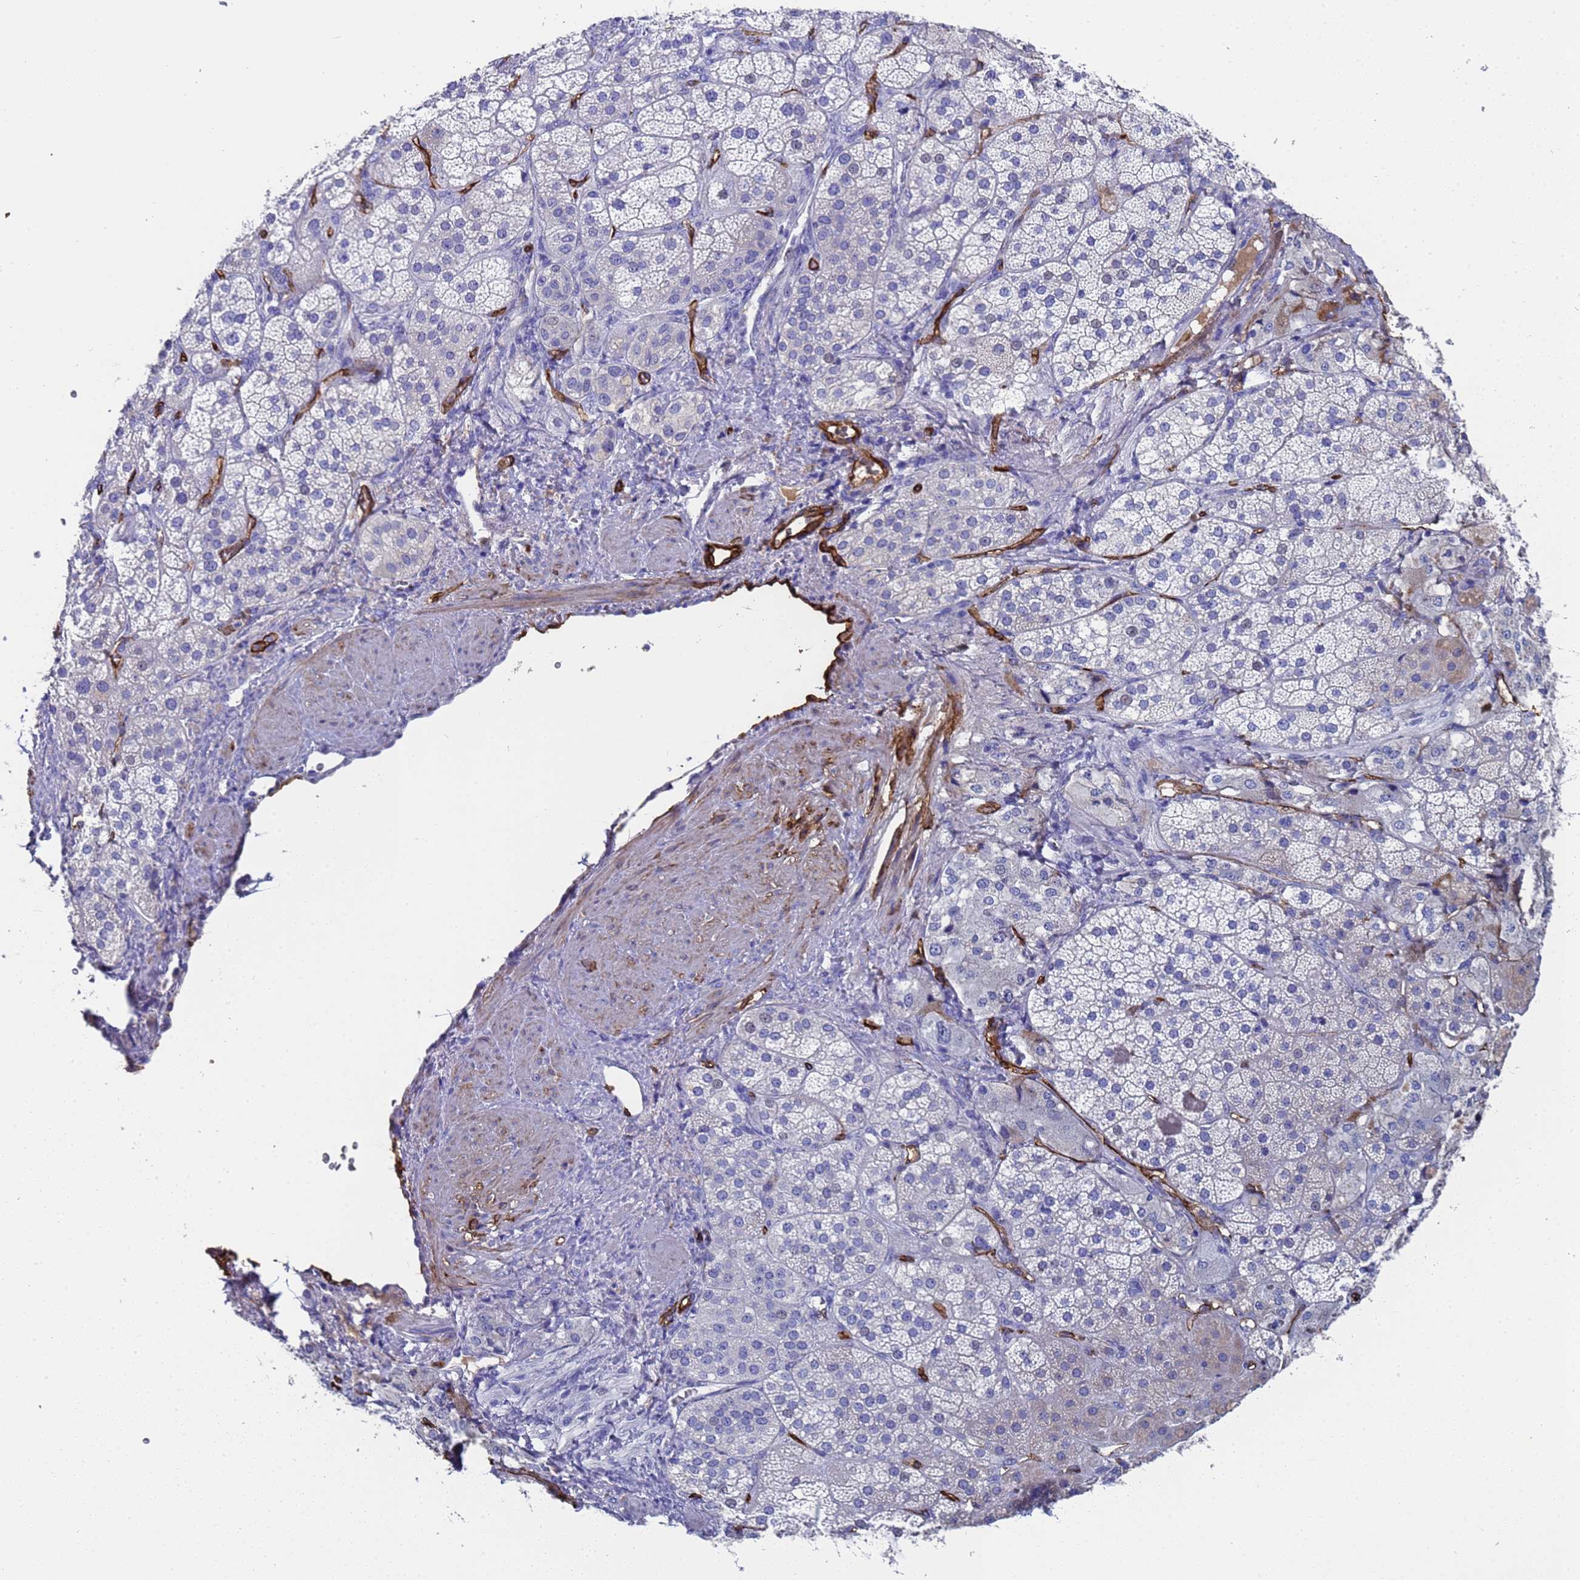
{"staining": {"intensity": "weak", "quantity": "<25%", "location": "cytoplasmic/membranous"}, "tissue": "adrenal gland", "cell_type": "Glandular cells", "image_type": "normal", "snomed": [{"axis": "morphology", "description": "Normal tissue, NOS"}, {"axis": "topography", "description": "Adrenal gland"}], "caption": "Glandular cells show no significant protein staining in normal adrenal gland.", "gene": "ADIPOQ", "patient": {"sex": "male", "age": 57}}